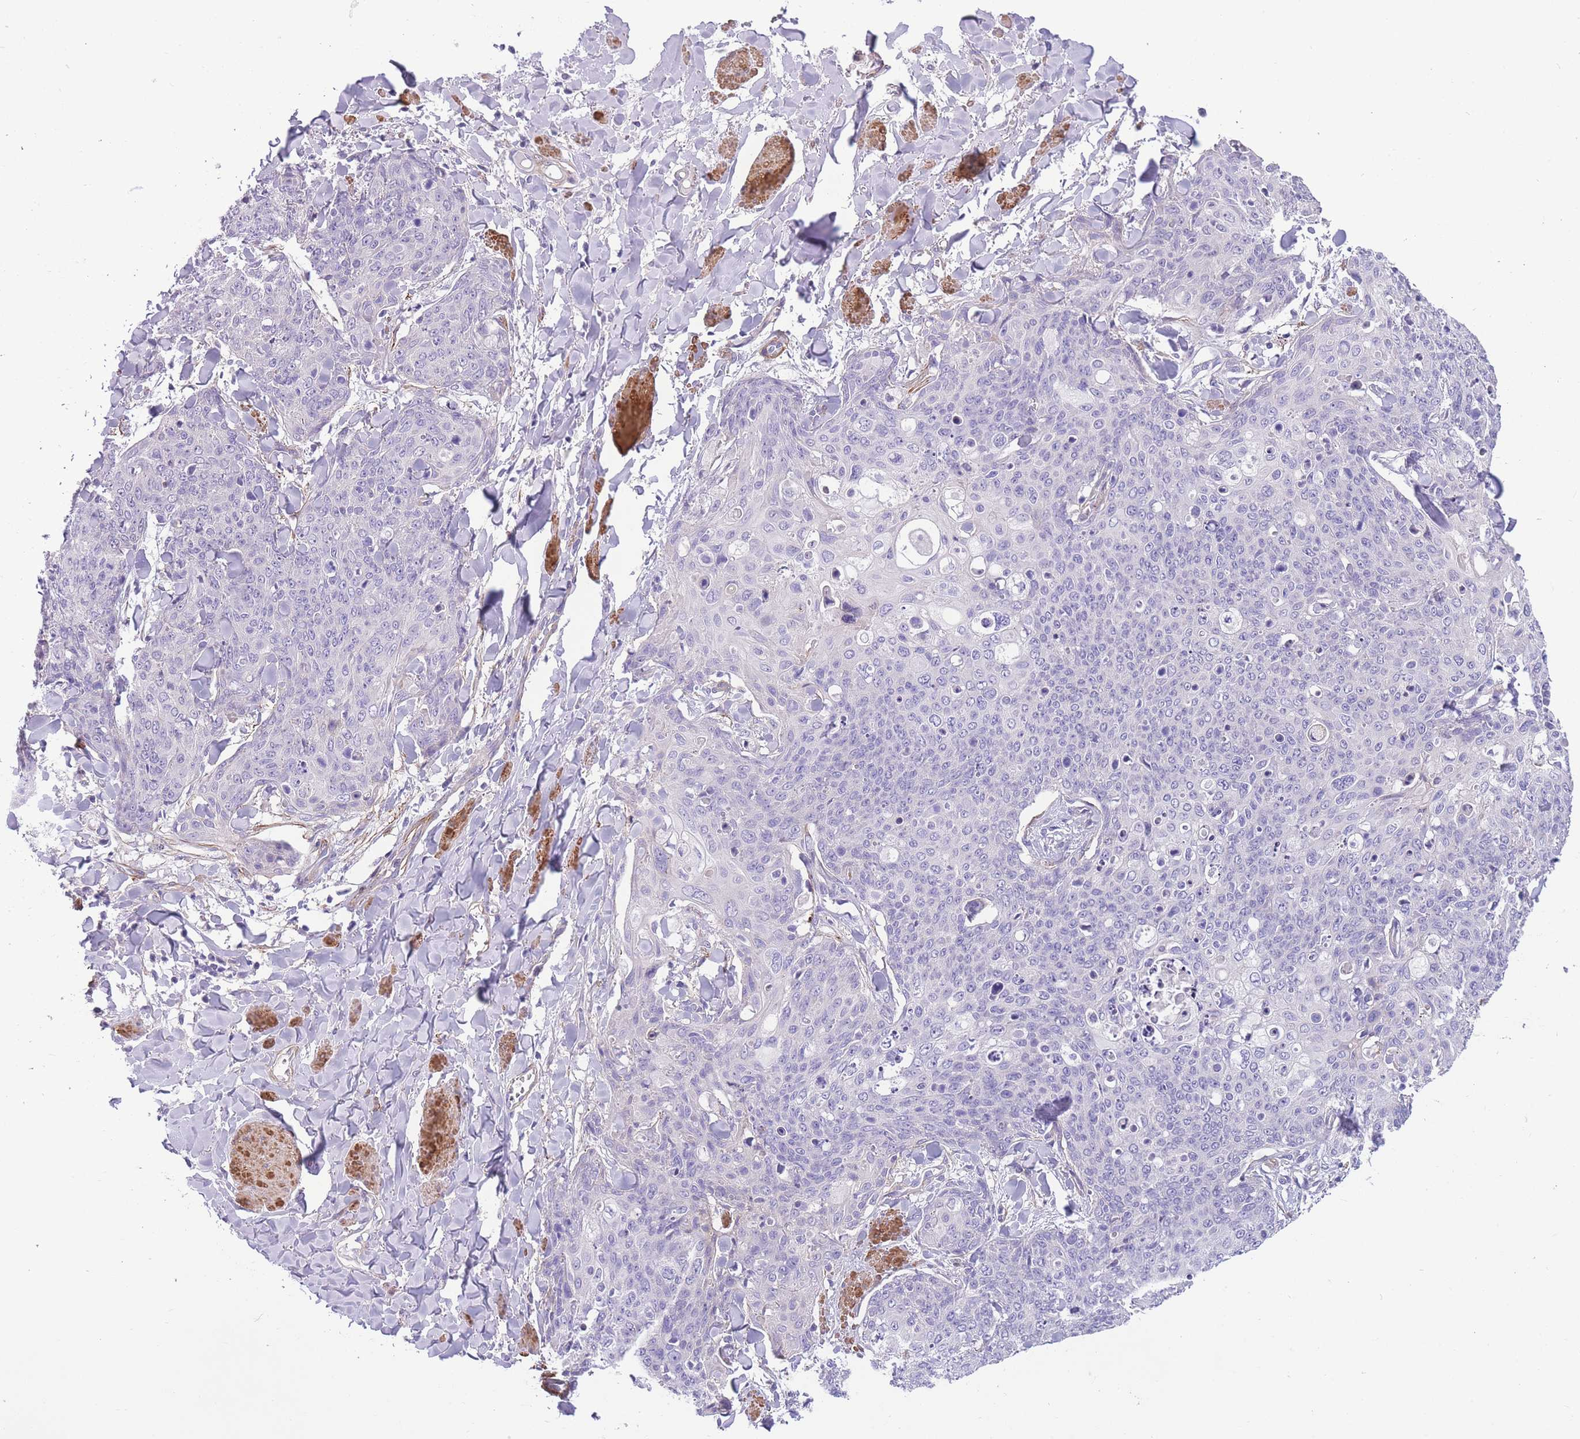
{"staining": {"intensity": "negative", "quantity": "none", "location": "none"}, "tissue": "skin cancer", "cell_type": "Tumor cells", "image_type": "cancer", "snomed": [{"axis": "morphology", "description": "Squamous cell carcinoma, NOS"}, {"axis": "topography", "description": "Skin"}, {"axis": "topography", "description": "Vulva"}], "caption": "Immunohistochemistry (IHC) micrograph of neoplastic tissue: human skin squamous cell carcinoma stained with DAB (3,3'-diaminobenzidine) shows no significant protein staining in tumor cells.", "gene": "FAM124A", "patient": {"sex": "female", "age": 85}}